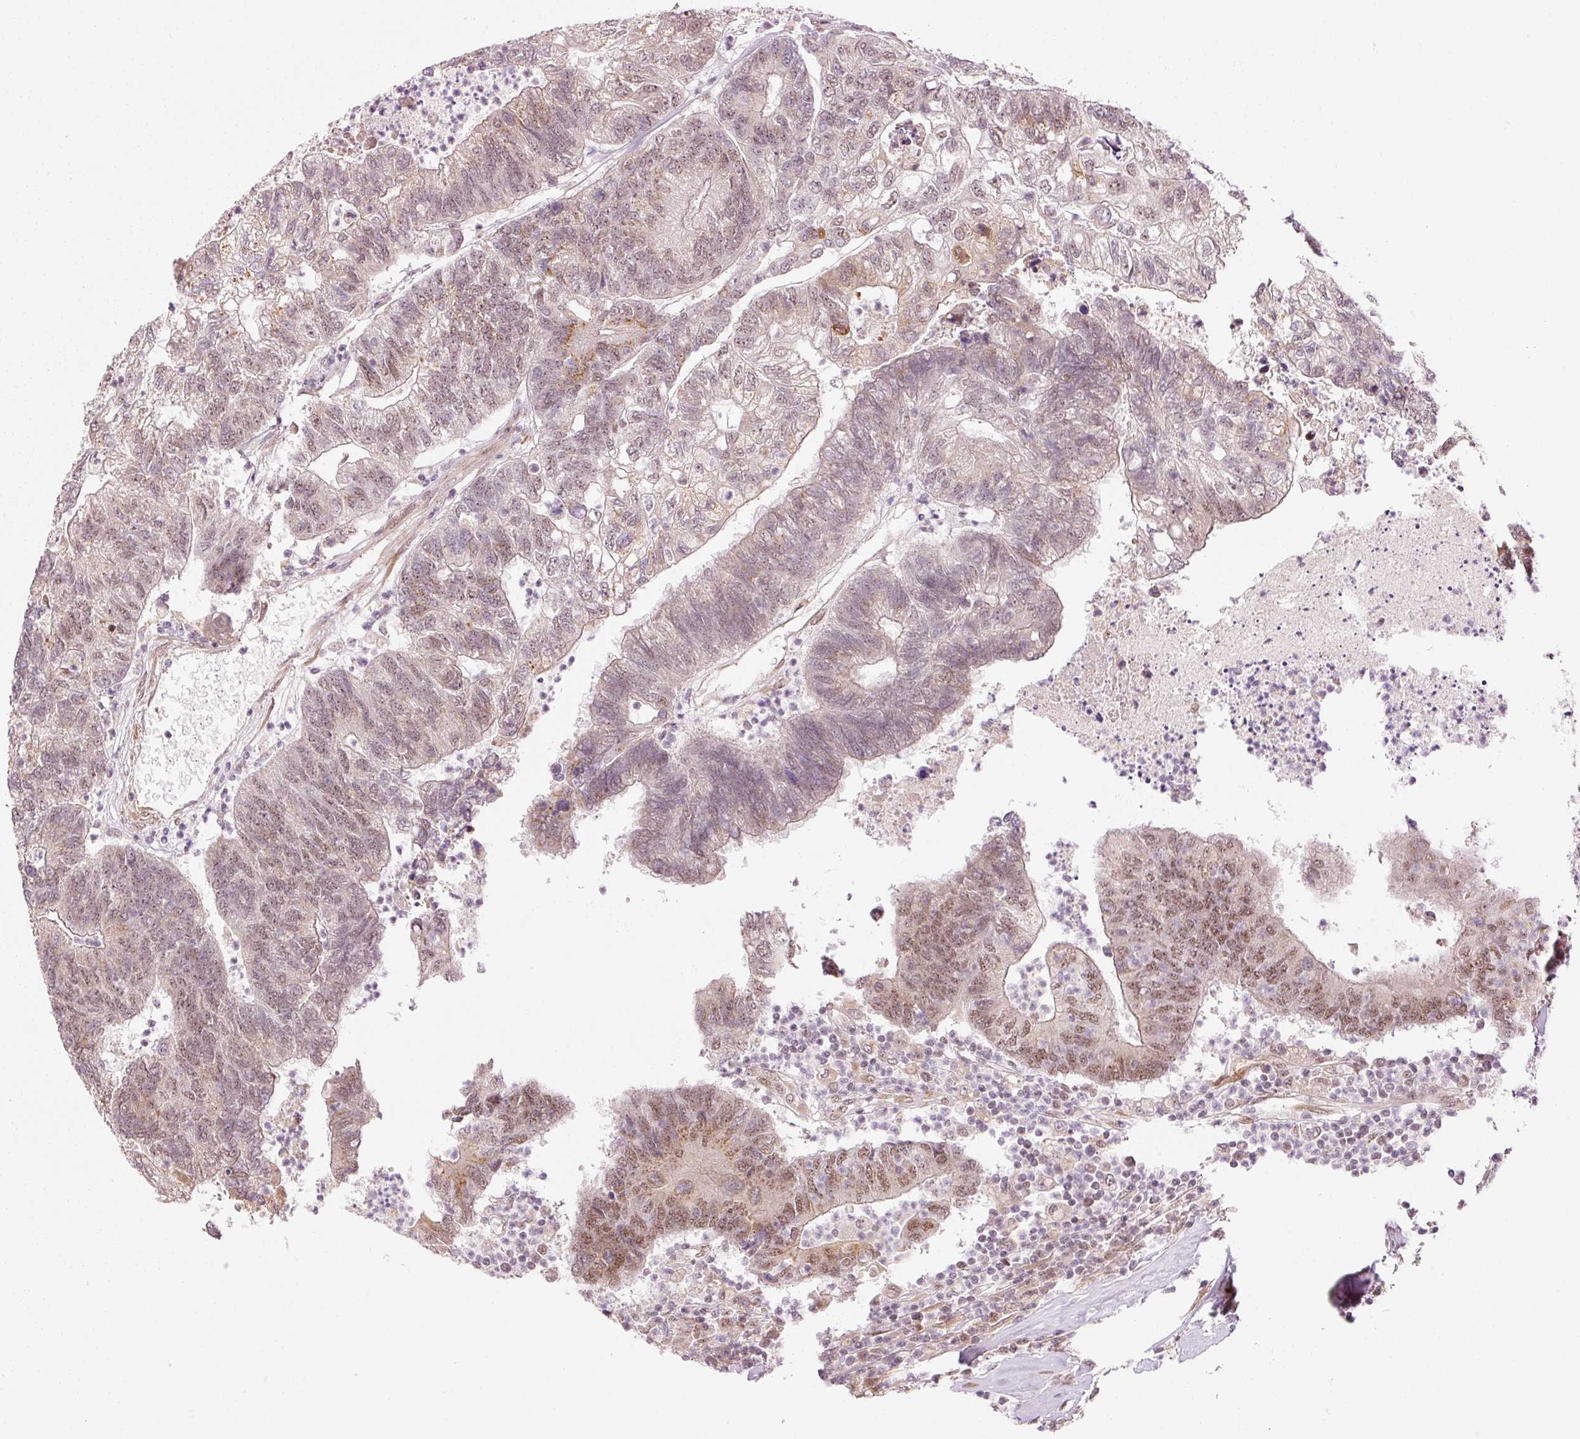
{"staining": {"intensity": "moderate", "quantity": "25%-75%", "location": "nuclear"}, "tissue": "colorectal cancer", "cell_type": "Tumor cells", "image_type": "cancer", "snomed": [{"axis": "morphology", "description": "Adenocarcinoma, NOS"}, {"axis": "topography", "description": "Colon"}], "caption": "Protein expression by immunohistochemistry shows moderate nuclear expression in approximately 25%-75% of tumor cells in colorectal adenocarcinoma. (DAB IHC, brown staining for protein, blue staining for nuclei).", "gene": "ANKRD20A1", "patient": {"sex": "female", "age": 48}}